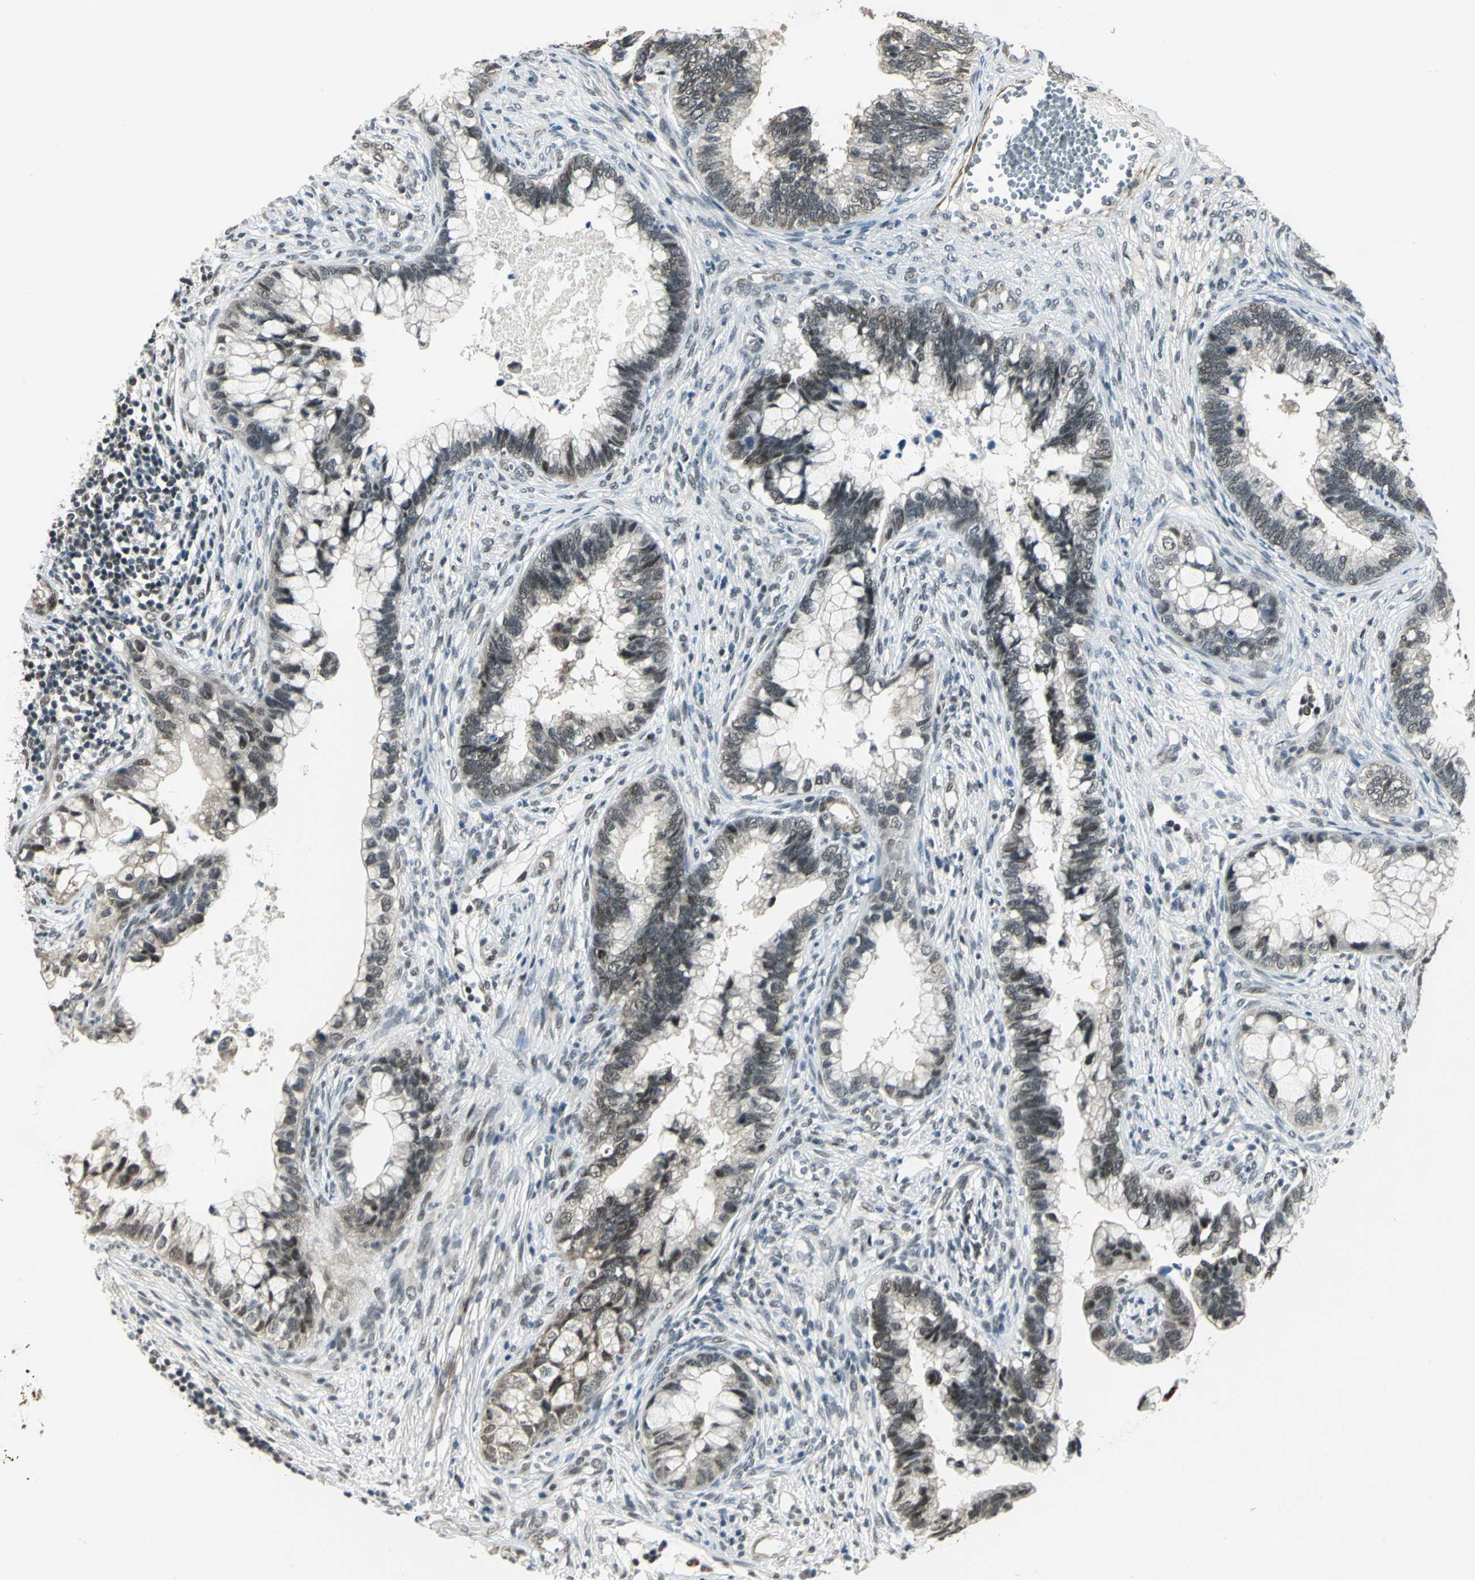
{"staining": {"intensity": "weak", "quantity": "<25%", "location": "cytoplasmic/membranous,nuclear"}, "tissue": "cervical cancer", "cell_type": "Tumor cells", "image_type": "cancer", "snomed": [{"axis": "morphology", "description": "Adenocarcinoma, NOS"}, {"axis": "topography", "description": "Cervix"}], "caption": "A histopathology image of human cervical cancer (adenocarcinoma) is negative for staining in tumor cells.", "gene": "MTA1", "patient": {"sex": "female", "age": 44}}